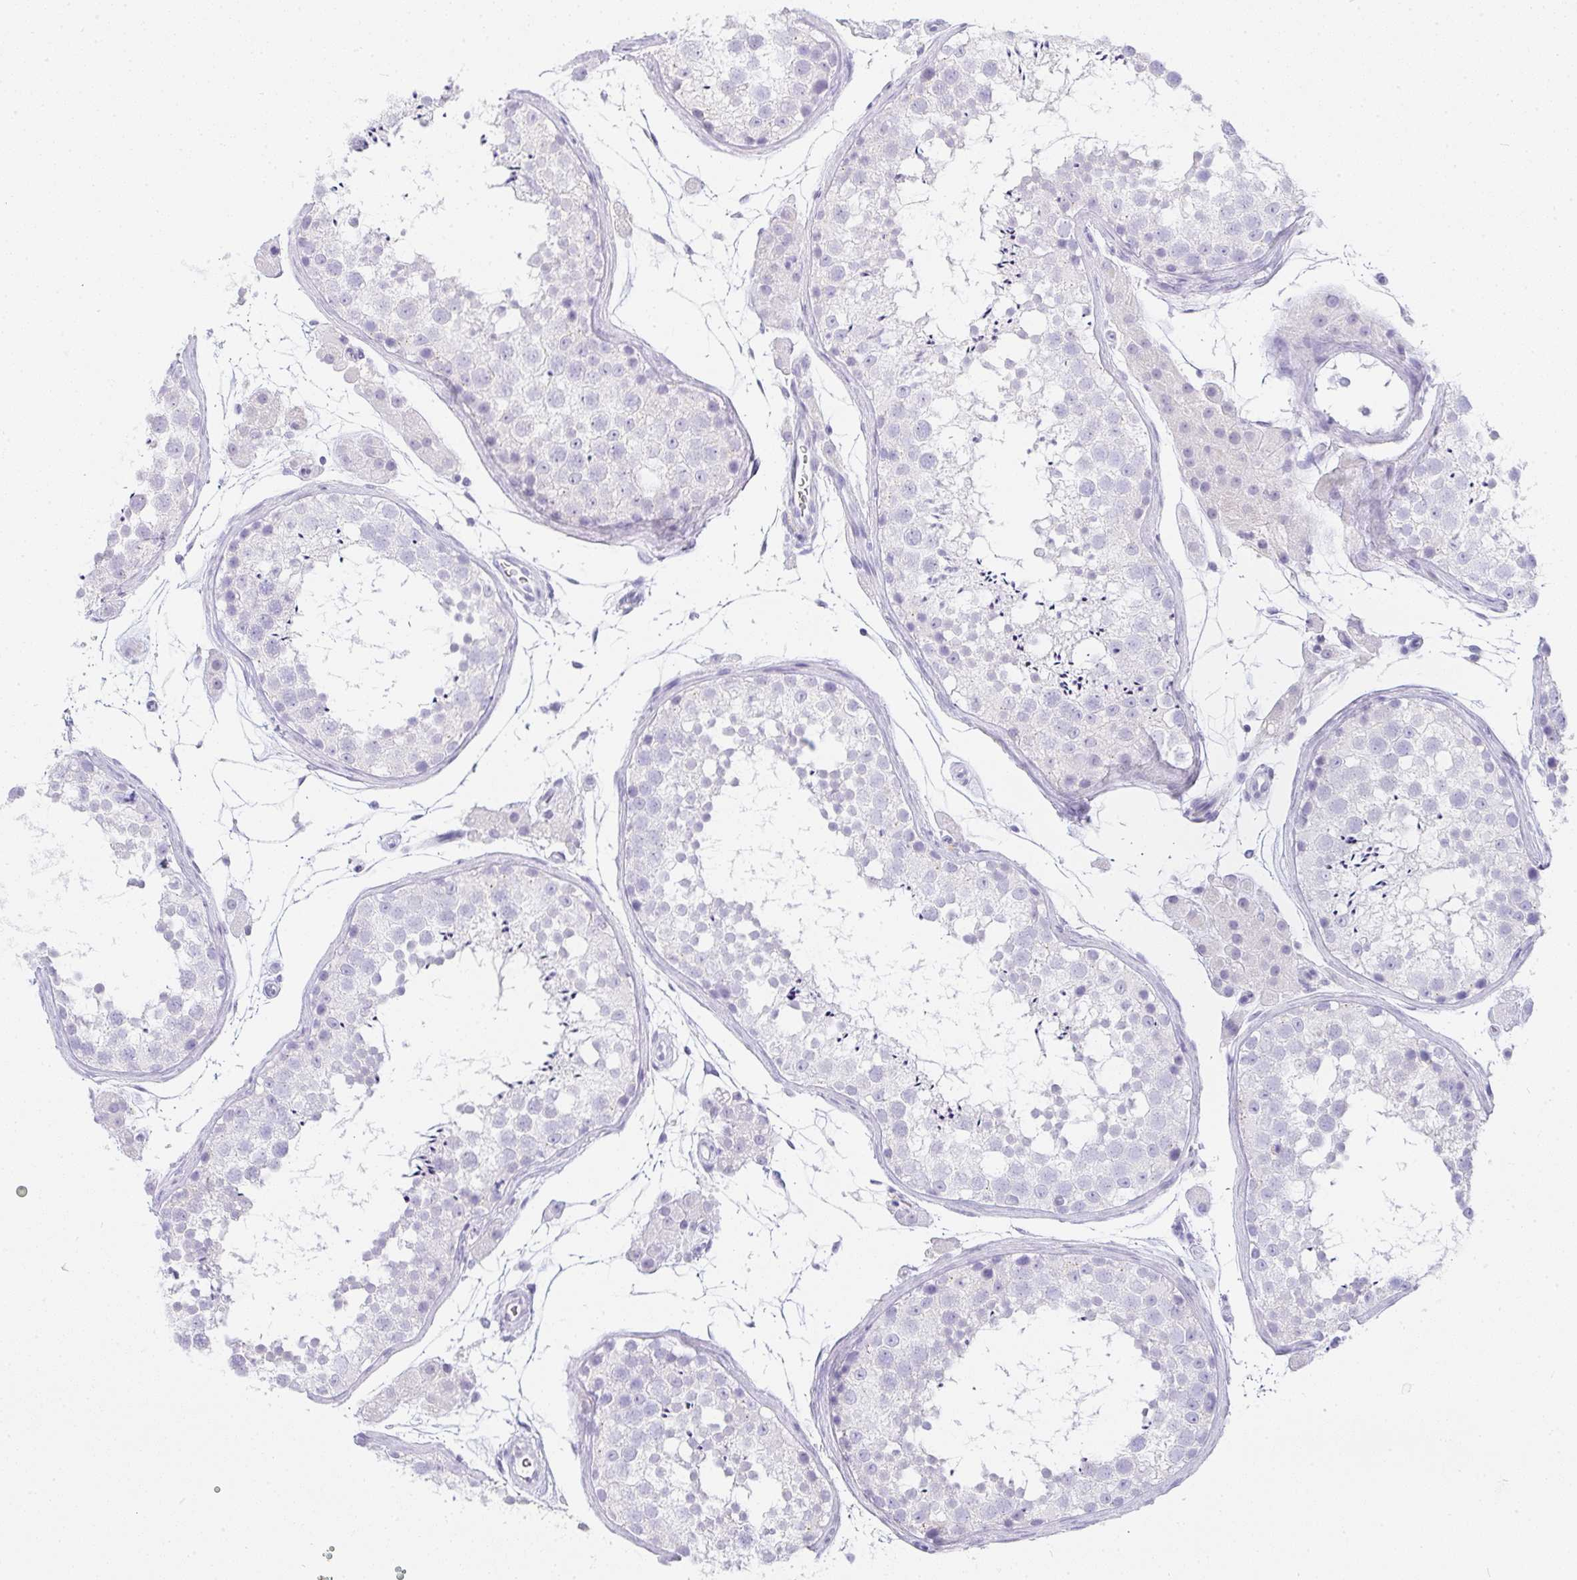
{"staining": {"intensity": "negative", "quantity": "none", "location": "none"}, "tissue": "testis", "cell_type": "Cells in seminiferous ducts", "image_type": "normal", "snomed": [{"axis": "morphology", "description": "Normal tissue, NOS"}, {"axis": "topography", "description": "Testis"}], "caption": "Immunohistochemistry micrograph of unremarkable human testis stained for a protein (brown), which reveals no staining in cells in seminiferous ducts.", "gene": "OR5J2", "patient": {"sex": "male", "age": 41}}